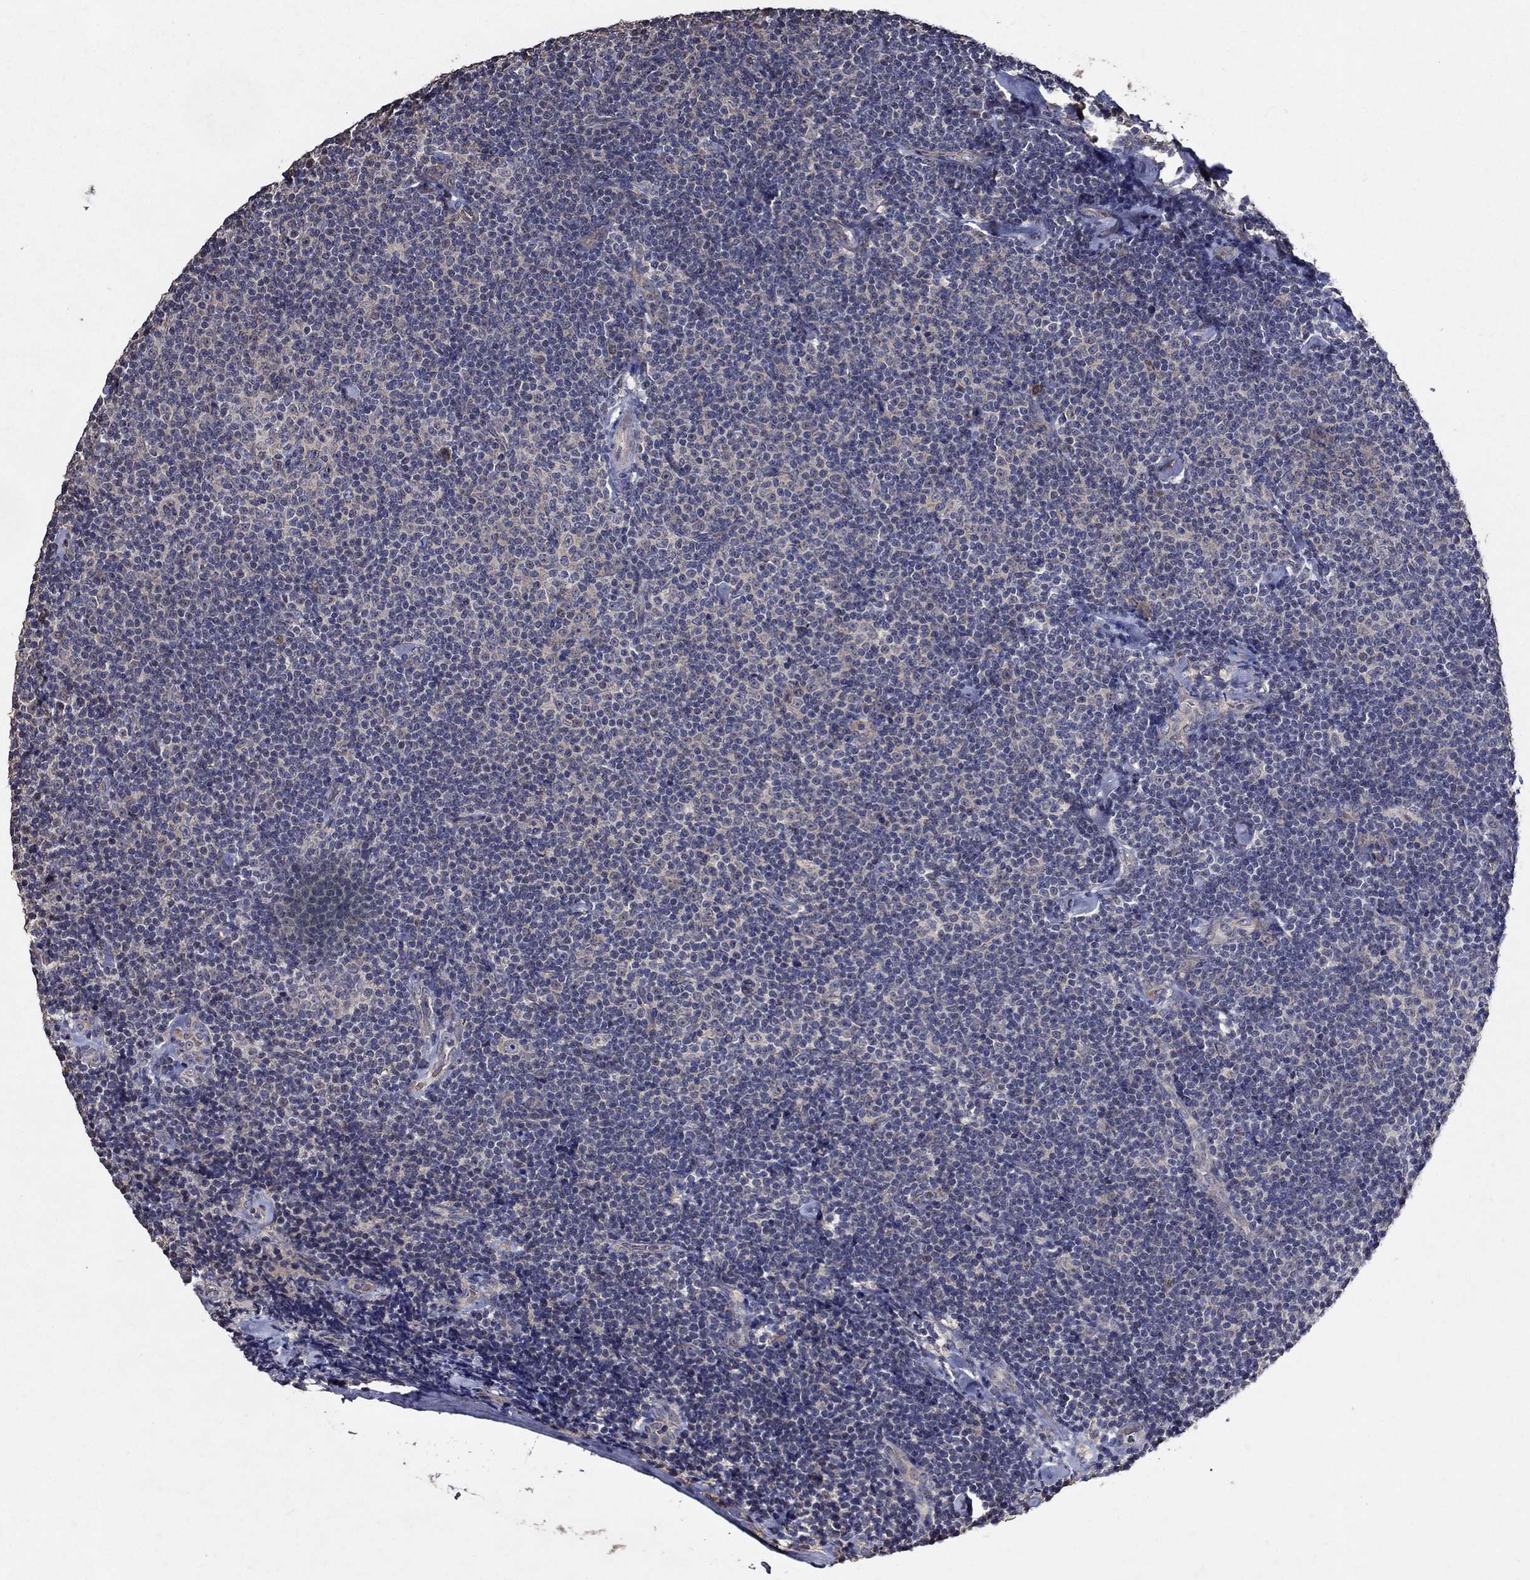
{"staining": {"intensity": "negative", "quantity": "none", "location": "none"}, "tissue": "lymphoma", "cell_type": "Tumor cells", "image_type": "cancer", "snomed": [{"axis": "morphology", "description": "Malignant lymphoma, non-Hodgkin's type, Low grade"}, {"axis": "topography", "description": "Lymph node"}], "caption": "Immunohistochemical staining of human lymphoma exhibits no significant expression in tumor cells.", "gene": "HAP1", "patient": {"sex": "male", "age": 81}}